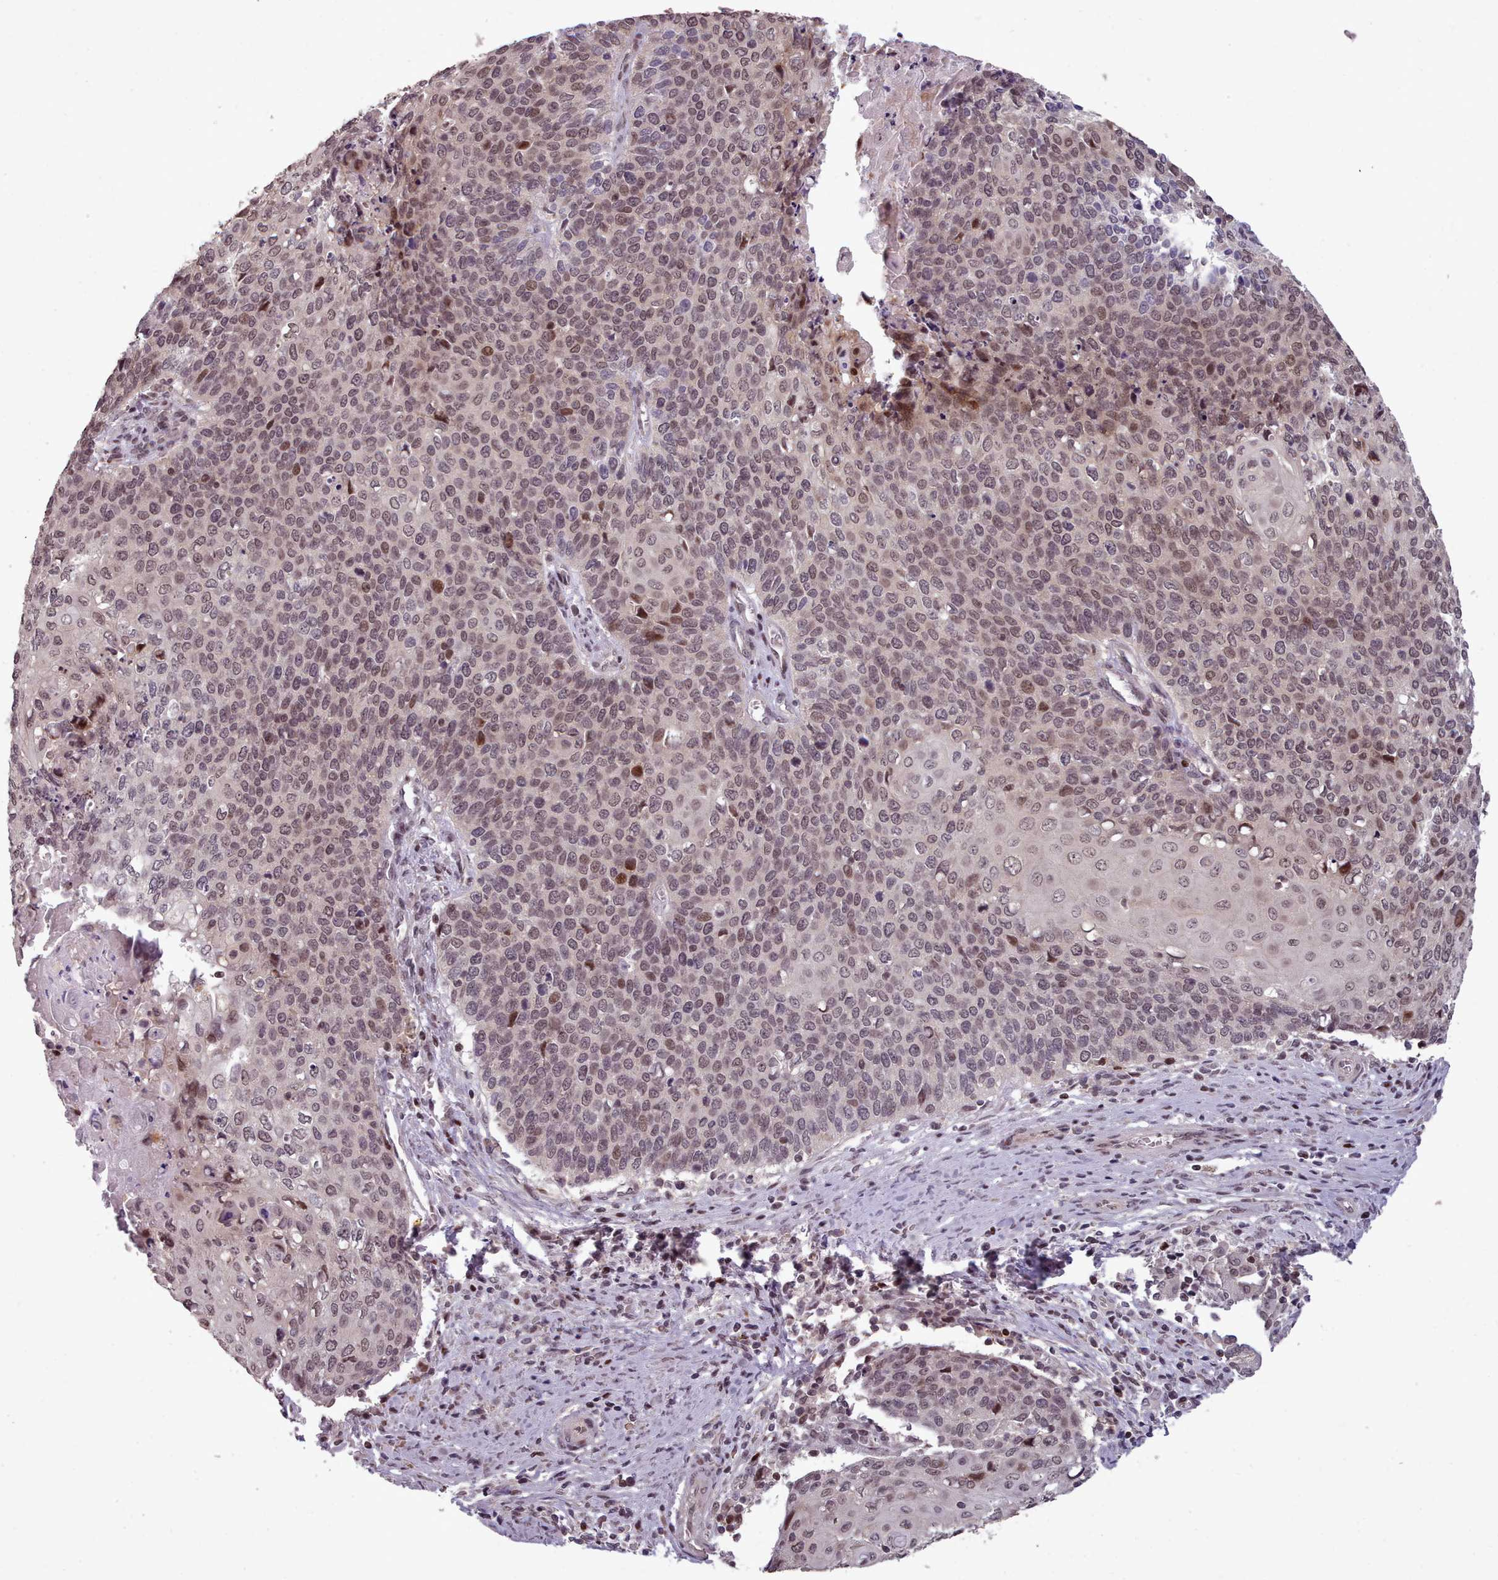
{"staining": {"intensity": "weak", "quantity": ">75%", "location": "nuclear"}, "tissue": "cervical cancer", "cell_type": "Tumor cells", "image_type": "cancer", "snomed": [{"axis": "morphology", "description": "Squamous cell carcinoma, NOS"}, {"axis": "topography", "description": "Cervix"}], "caption": "High-power microscopy captured an immunohistochemistry (IHC) image of cervical cancer, revealing weak nuclear staining in about >75% of tumor cells.", "gene": "ENSA", "patient": {"sex": "female", "age": 39}}